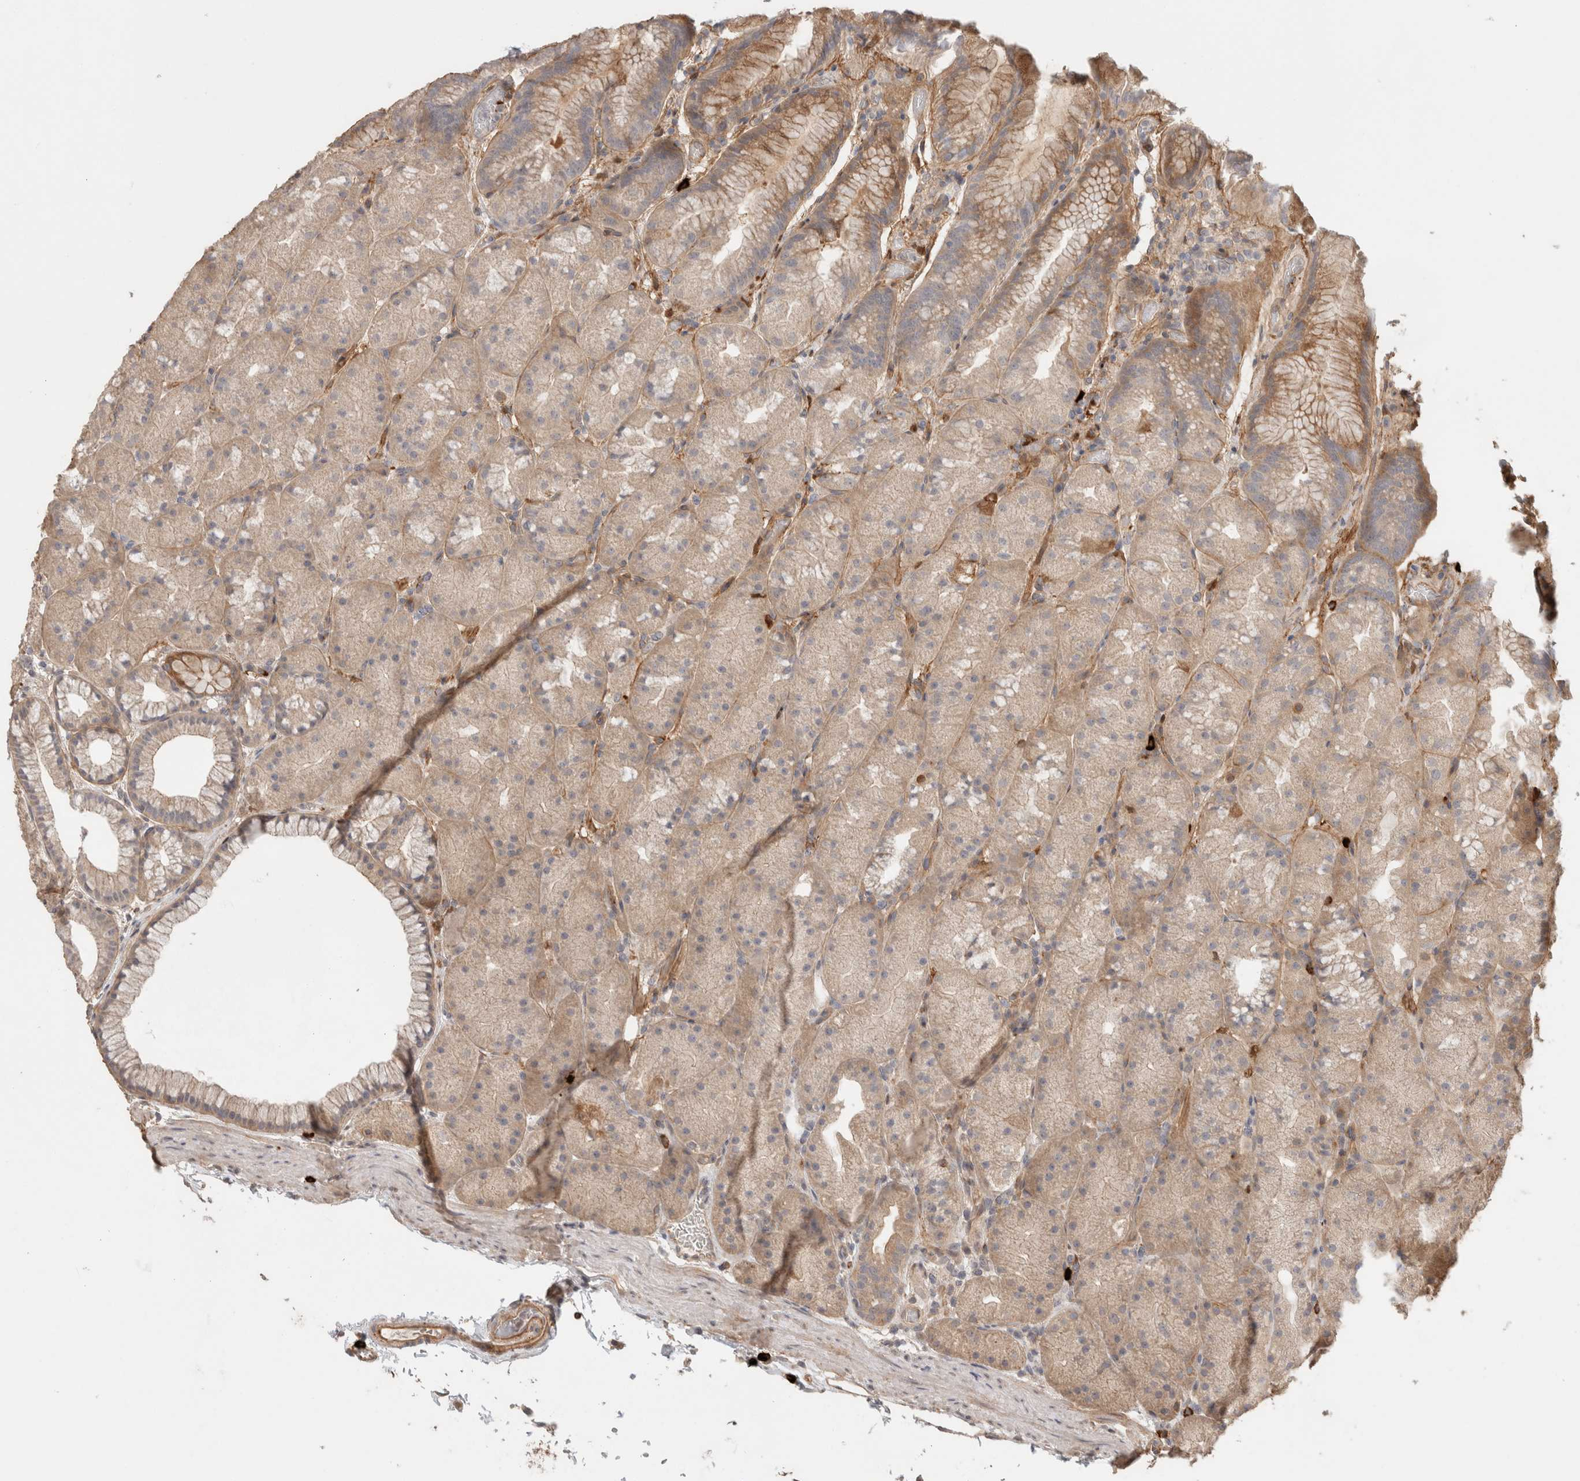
{"staining": {"intensity": "moderate", "quantity": "<25%", "location": "cytoplasmic/membranous"}, "tissue": "stomach", "cell_type": "Glandular cells", "image_type": "normal", "snomed": [{"axis": "morphology", "description": "Normal tissue, NOS"}, {"axis": "topography", "description": "Stomach, upper"}, {"axis": "topography", "description": "Stomach"}], "caption": "Protein analysis of benign stomach reveals moderate cytoplasmic/membranous staining in approximately <25% of glandular cells.", "gene": "HSPG2", "patient": {"sex": "male", "age": 48}}